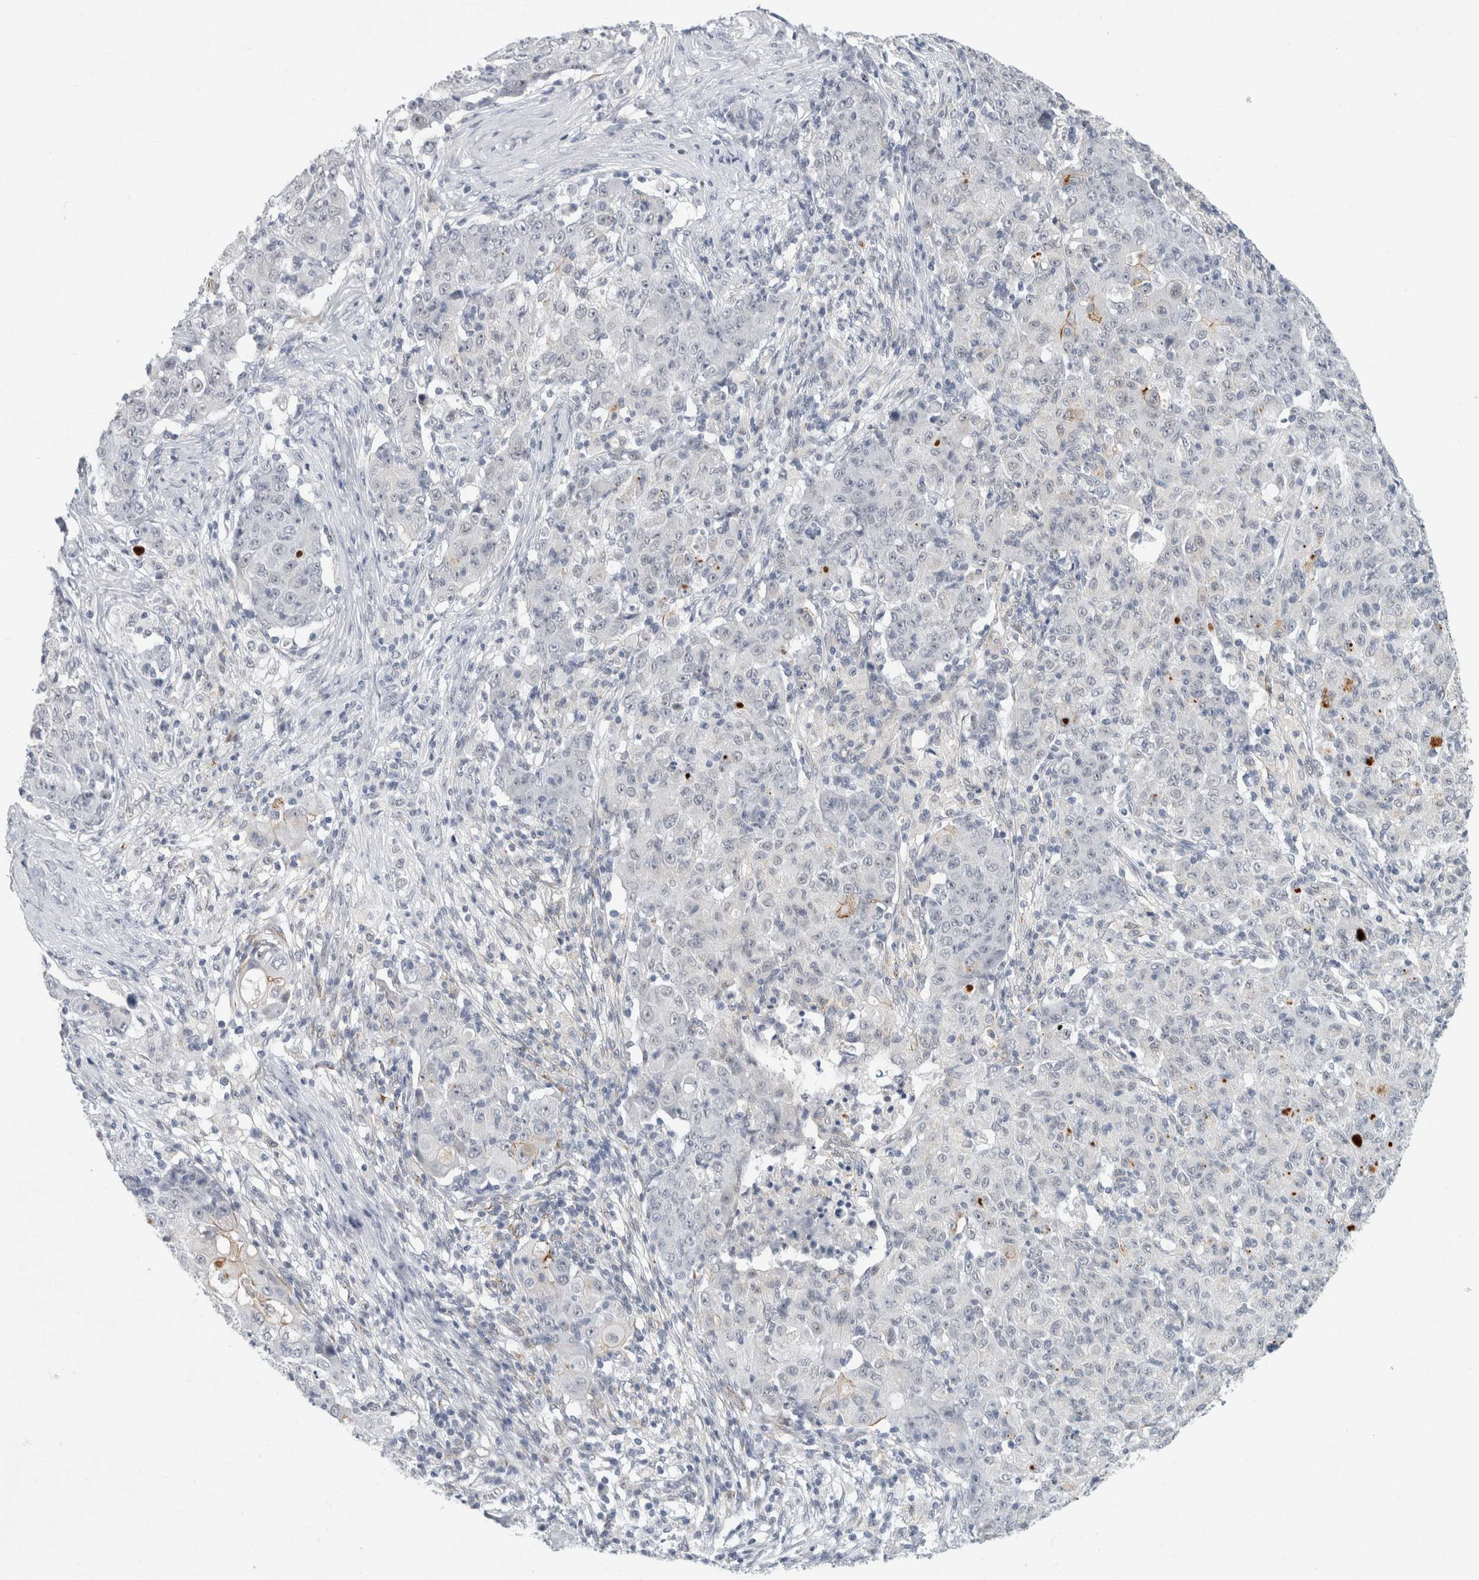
{"staining": {"intensity": "negative", "quantity": "none", "location": "none"}, "tissue": "ovarian cancer", "cell_type": "Tumor cells", "image_type": "cancer", "snomed": [{"axis": "morphology", "description": "Carcinoma, endometroid"}, {"axis": "topography", "description": "Ovary"}], "caption": "The histopathology image exhibits no staining of tumor cells in ovarian endometroid carcinoma.", "gene": "NIPA1", "patient": {"sex": "female", "age": 42}}